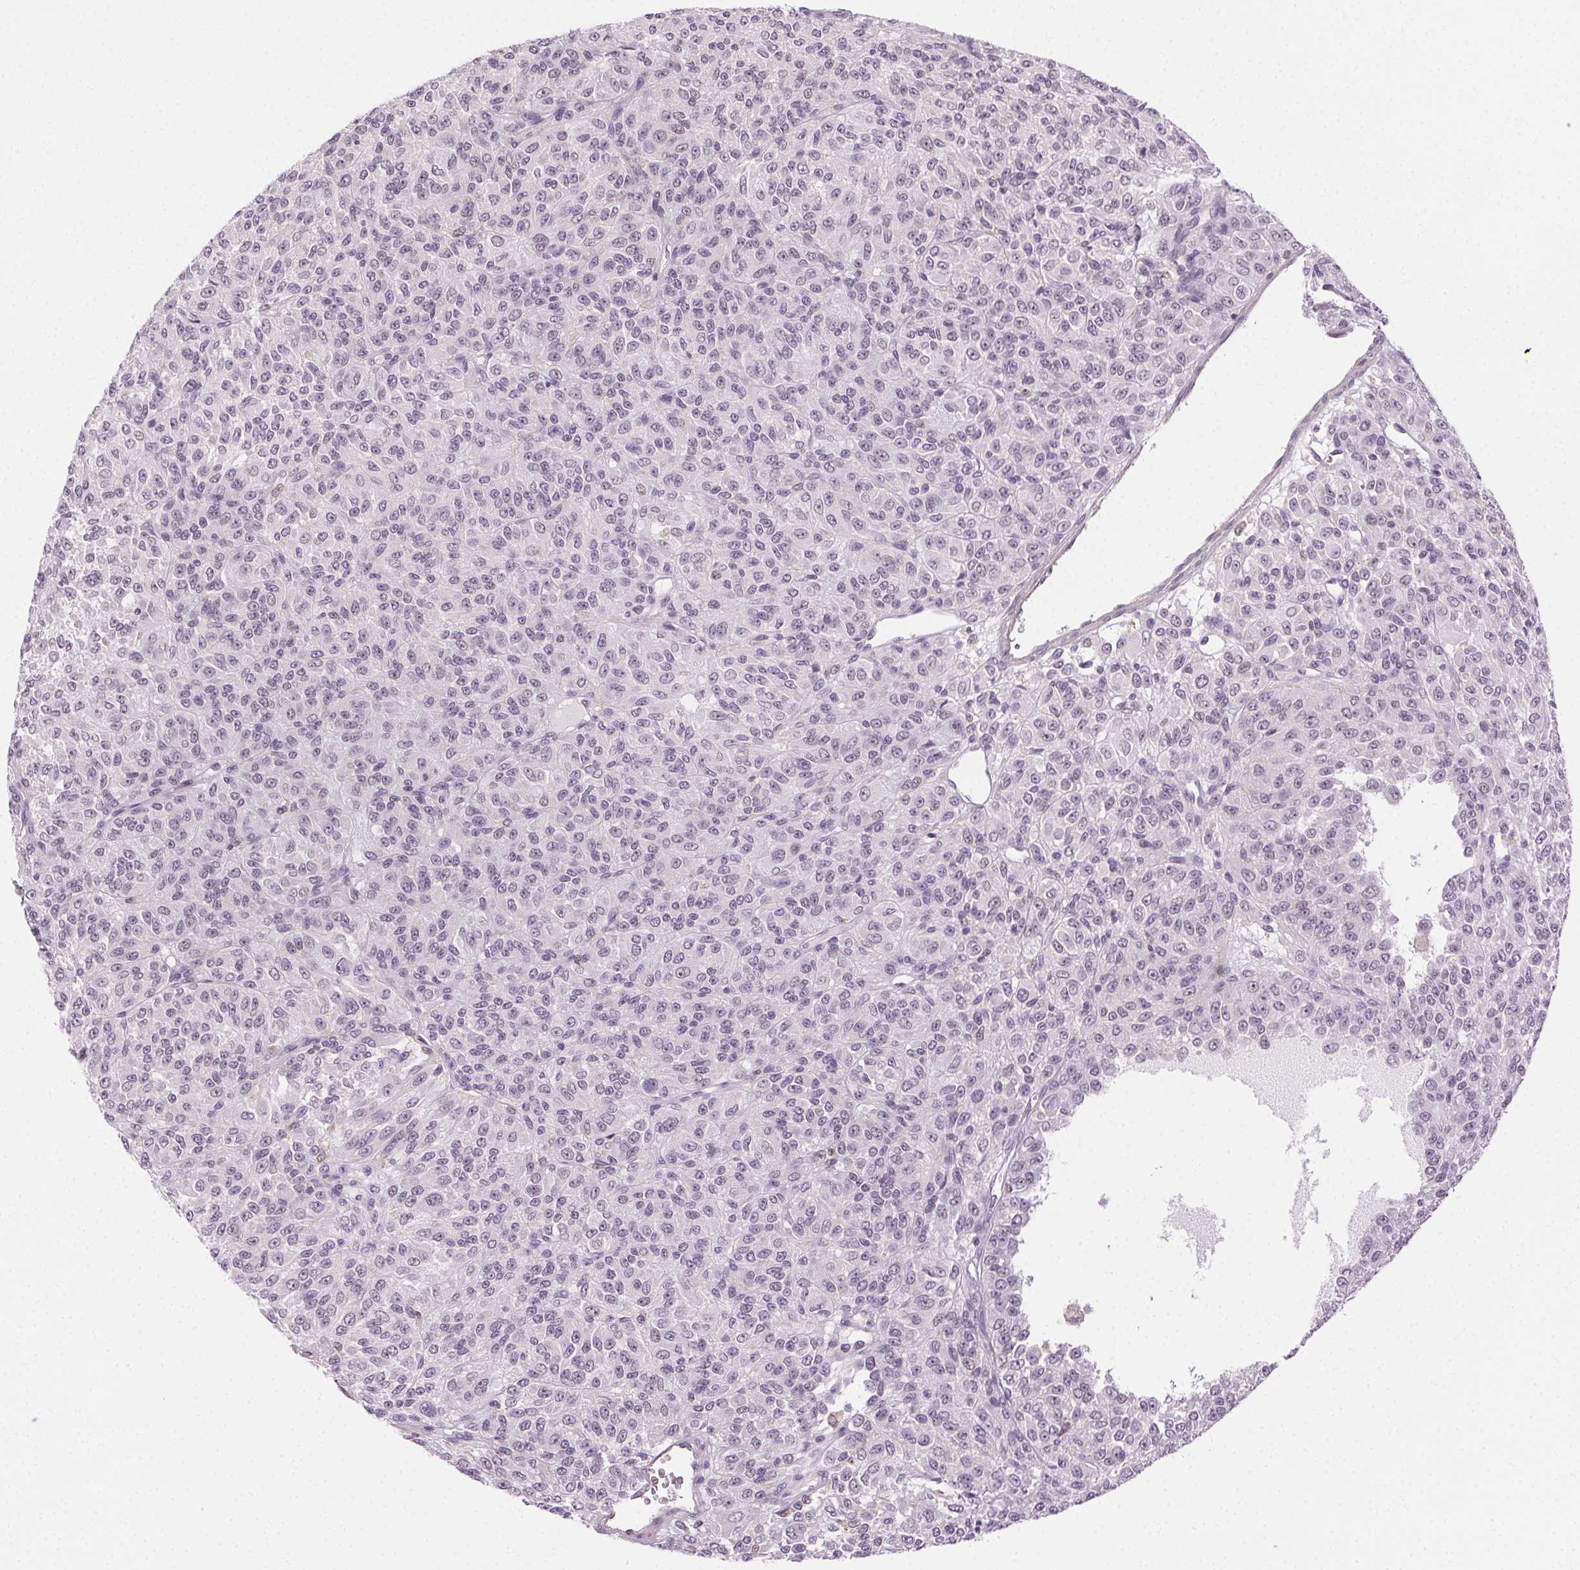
{"staining": {"intensity": "negative", "quantity": "none", "location": "none"}, "tissue": "melanoma", "cell_type": "Tumor cells", "image_type": "cancer", "snomed": [{"axis": "morphology", "description": "Malignant melanoma, Metastatic site"}, {"axis": "topography", "description": "Brain"}], "caption": "DAB immunohistochemical staining of human malignant melanoma (metastatic site) shows no significant staining in tumor cells.", "gene": "AIF1L", "patient": {"sex": "female", "age": 56}}